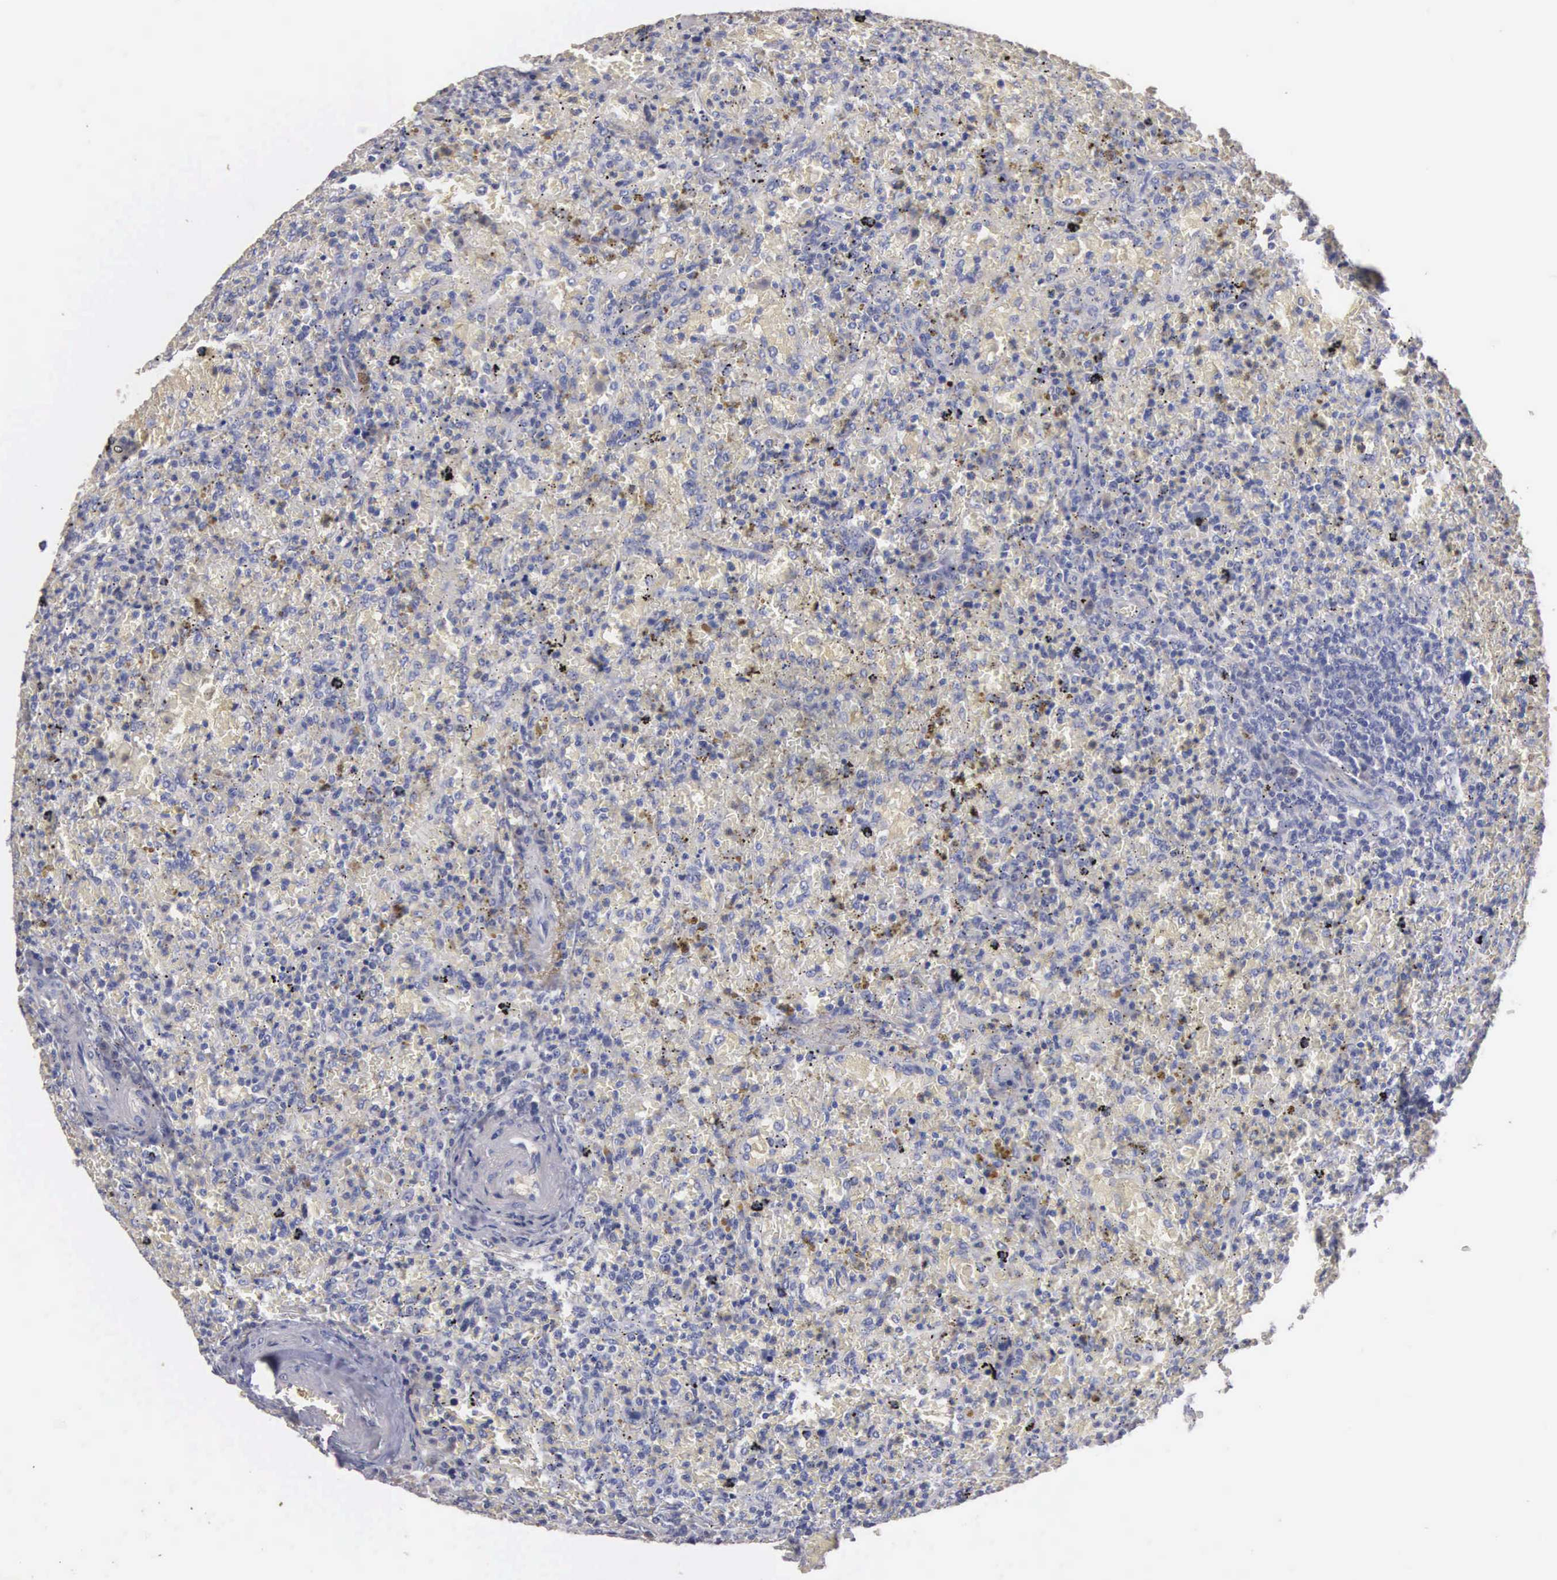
{"staining": {"intensity": "negative", "quantity": "none", "location": "none"}, "tissue": "lymphoma", "cell_type": "Tumor cells", "image_type": "cancer", "snomed": [{"axis": "morphology", "description": "Malignant lymphoma, non-Hodgkin's type, High grade"}, {"axis": "topography", "description": "Spleen"}, {"axis": "topography", "description": "Lymph node"}], "caption": "IHC micrograph of neoplastic tissue: lymphoma stained with DAB (3,3'-diaminobenzidine) reveals no significant protein positivity in tumor cells. (DAB (3,3'-diaminobenzidine) immunohistochemistry, high magnification).", "gene": "ENO3", "patient": {"sex": "female", "age": 70}}